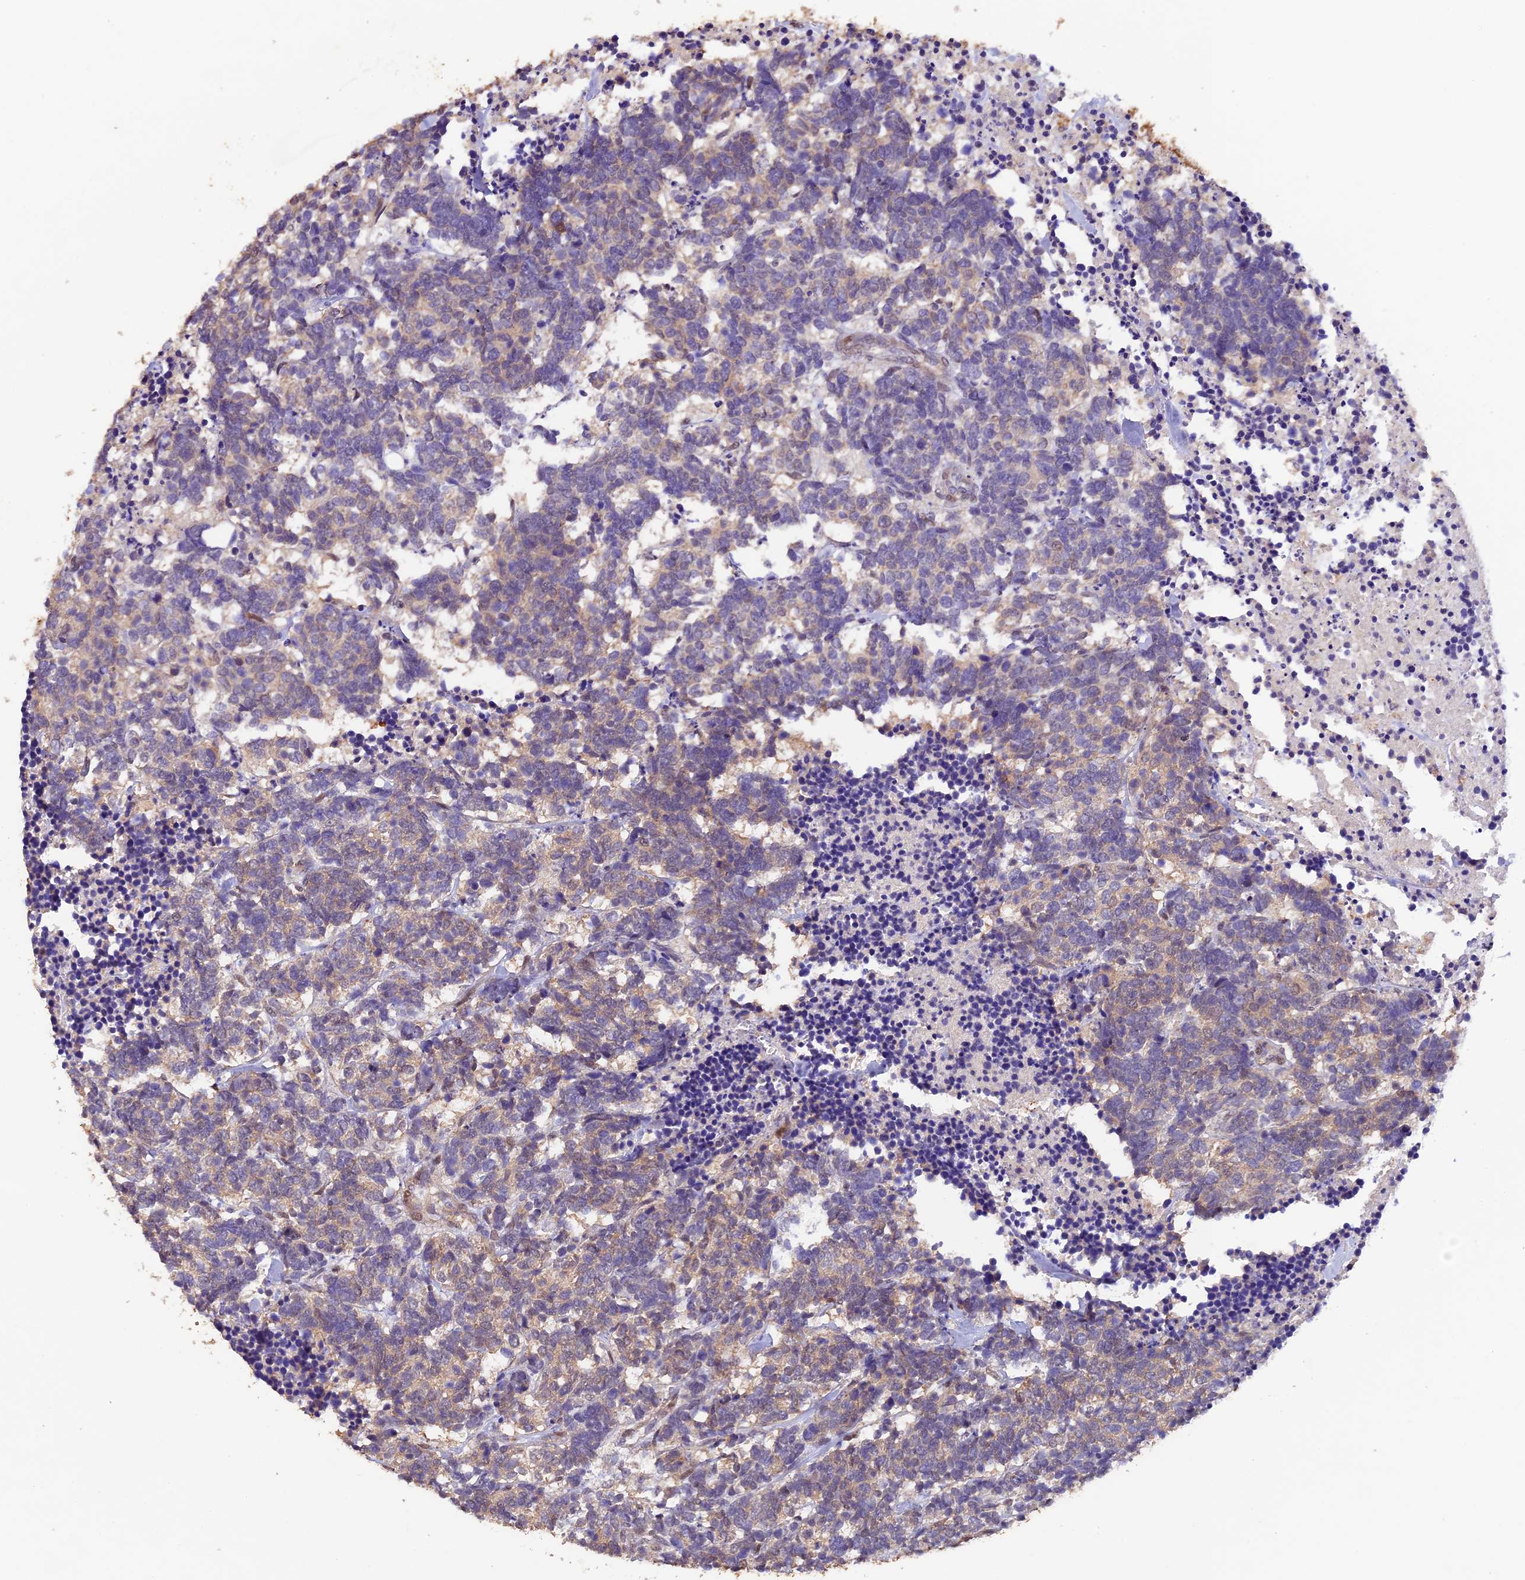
{"staining": {"intensity": "weak", "quantity": ">75%", "location": "cytoplasmic/membranous"}, "tissue": "carcinoid", "cell_type": "Tumor cells", "image_type": "cancer", "snomed": [{"axis": "morphology", "description": "Carcinoma, NOS"}, {"axis": "morphology", "description": "Carcinoid, malignant, NOS"}, {"axis": "topography", "description": "Urinary bladder"}], "caption": "Protein staining of carcinoid tissue exhibits weak cytoplasmic/membranous positivity in about >75% of tumor cells.", "gene": "NCK2", "patient": {"sex": "male", "age": 57}}